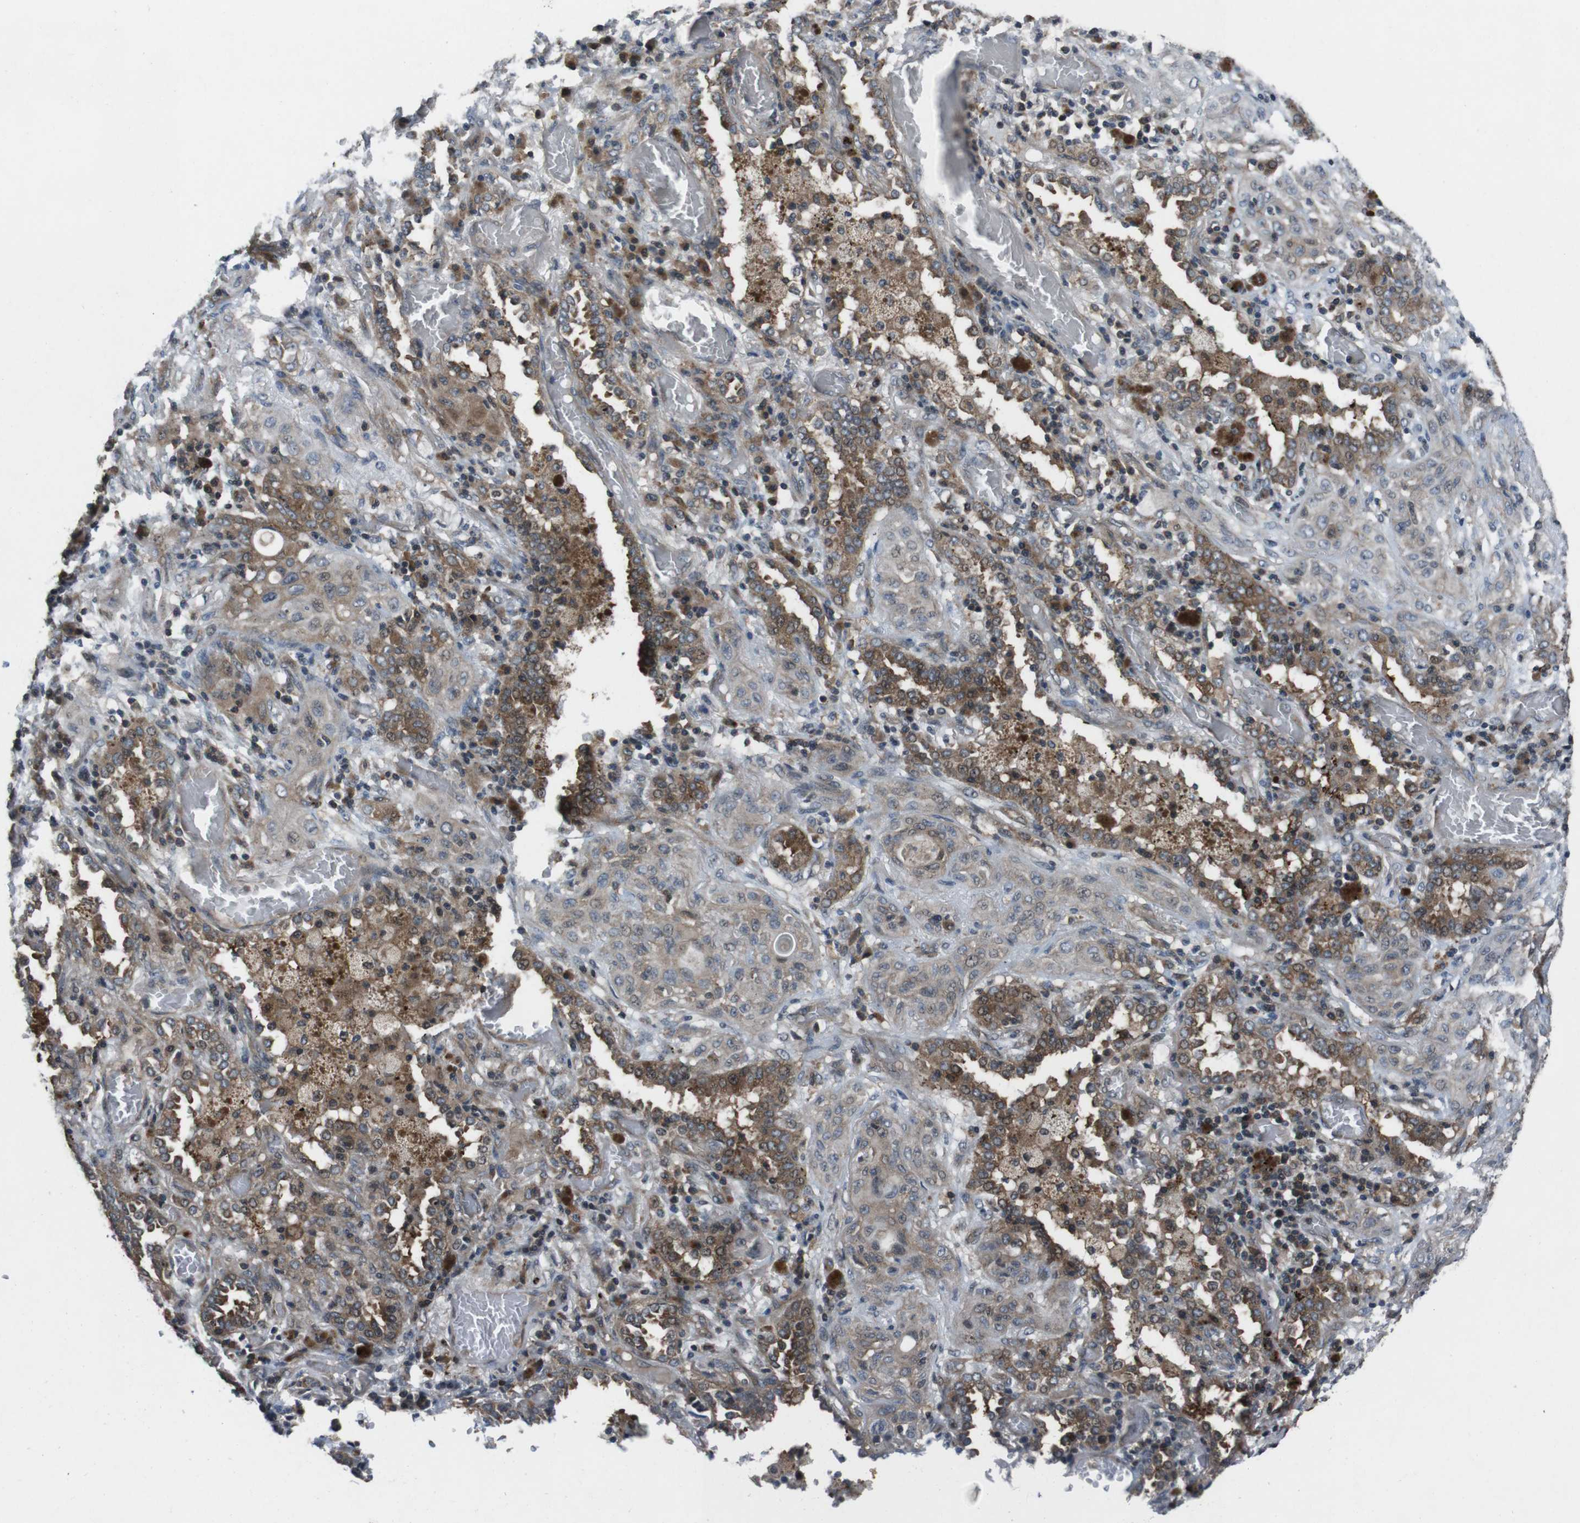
{"staining": {"intensity": "weak", "quantity": ">75%", "location": "cytoplasmic/membranous"}, "tissue": "lung cancer", "cell_type": "Tumor cells", "image_type": "cancer", "snomed": [{"axis": "morphology", "description": "Squamous cell carcinoma, NOS"}, {"axis": "topography", "description": "Lung"}], "caption": "There is low levels of weak cytoplasmic/membranous staining in tumor cells of lung squamous cell carcinoma, as demonstrated by immunohistochemical staining (brown color).", "gene": "SLC22A23", "patient": {"sex": "female", "age": 47}}